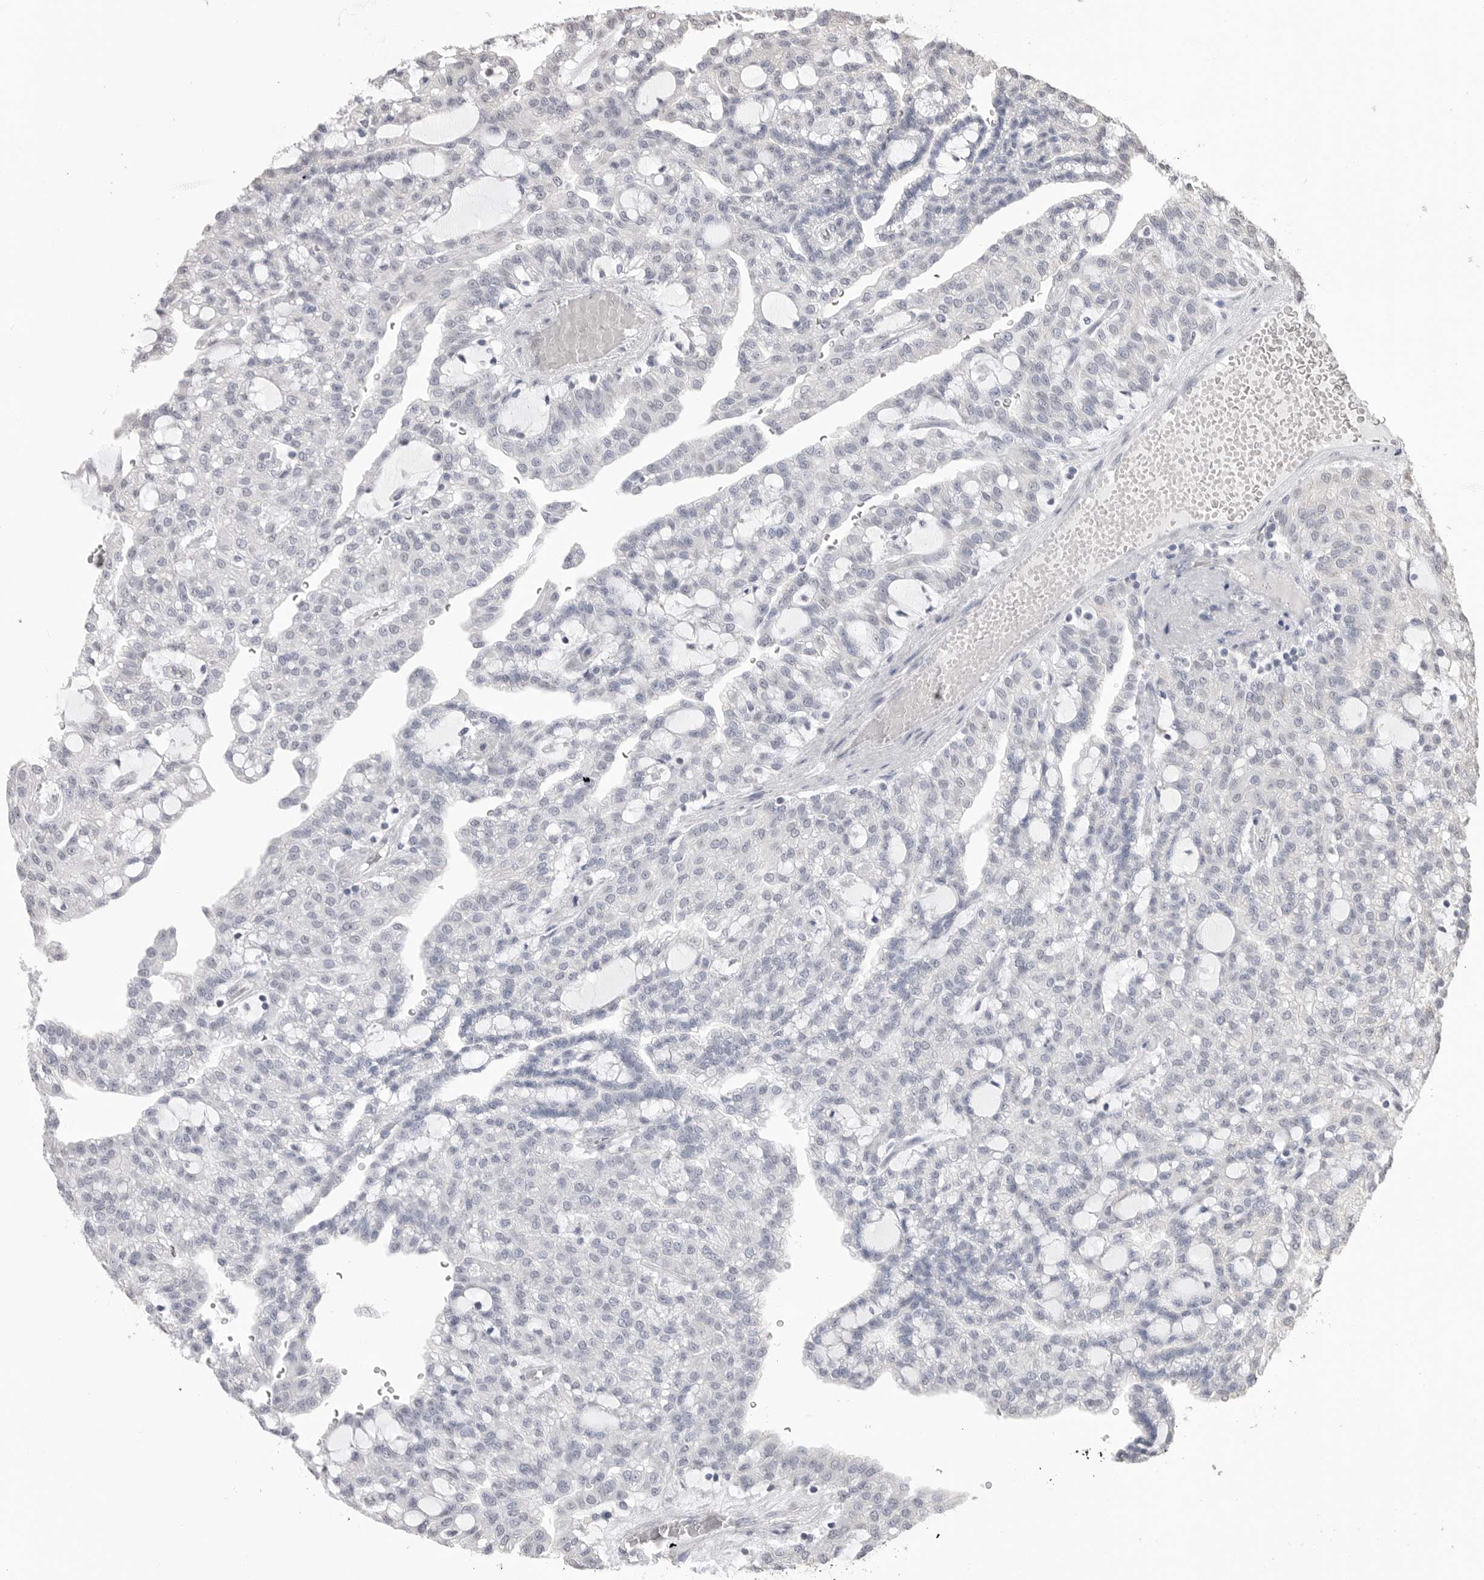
{"staining": {"intensity": "negative", "quantity": "none", "location": "none"}, "tissue": "renal cancer", "cell_type": "Tumor cells", "image_type": "cancer", "snomed": [{"axis": "morphology", "description": "Adenocarcinoma, NOS"}, {"axis": "topography", "description": "Kidney"}], "caption": "The histopathology image shows no staining of tumor cells in adenocarcinoma (renal).", "gene": "ICAM5", "patient": {"sex": "male", "age": 63}}